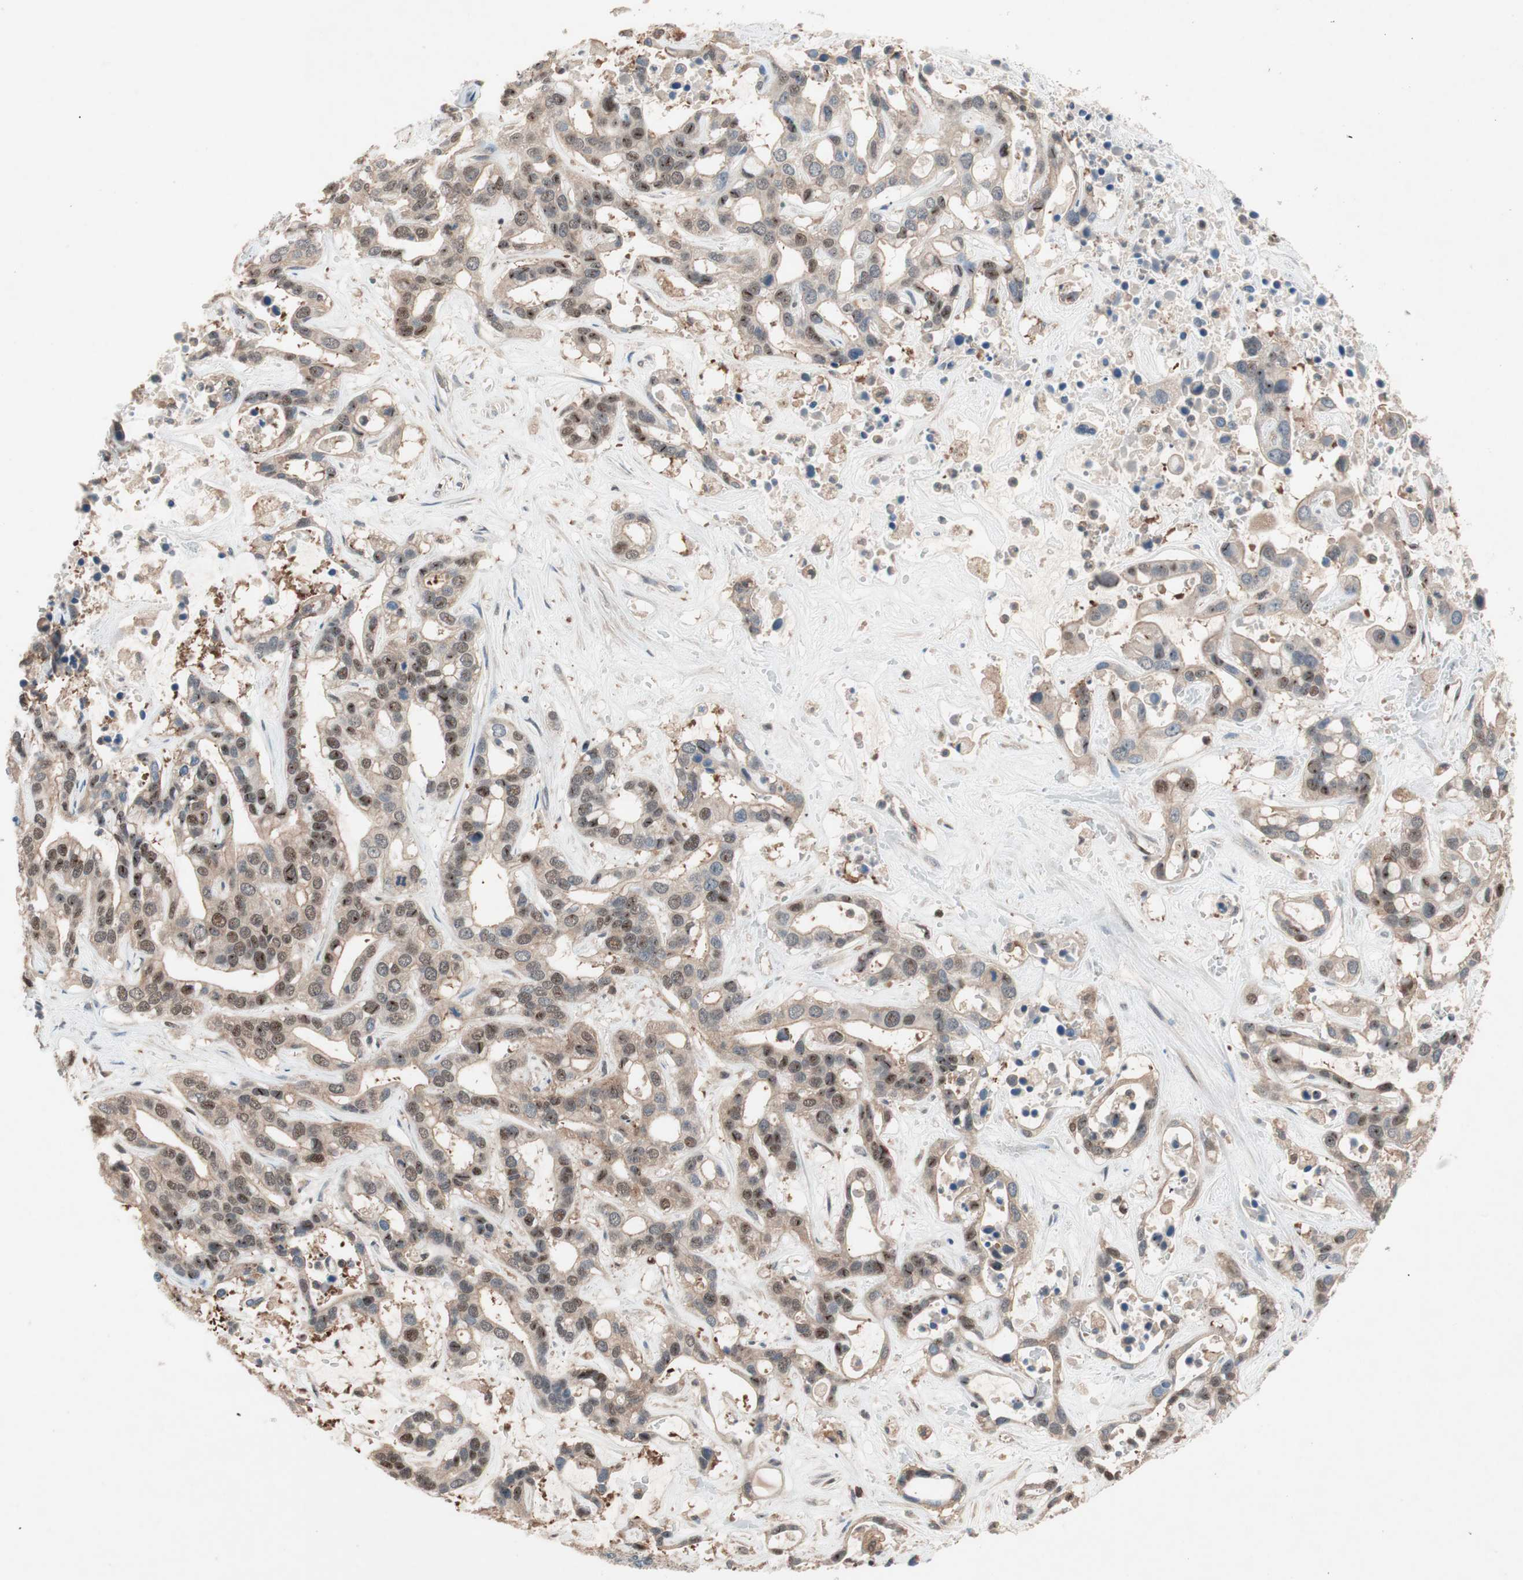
{"staining": {"intensity": "weak", "quantity": ">75%", "location": "cytoplasmic/membranous,nuclear"}, "tissue": "liver cancer", "cell_type": "Tumor cells", "image_type": "cancer", "snomed": [{"axis": "morphology", "description": "Cholangiocarcinoma"}, {"axis": "topography", "description": "Liver"}], "caption": "Protein staining of liver cholangiocarcinoma tissue shows weak cytoplasmic/membranous and nuclear expression in approximately >75% of tumor cells.", "gene": "GALT", "patient": {"sex": "female", "age": 65}}